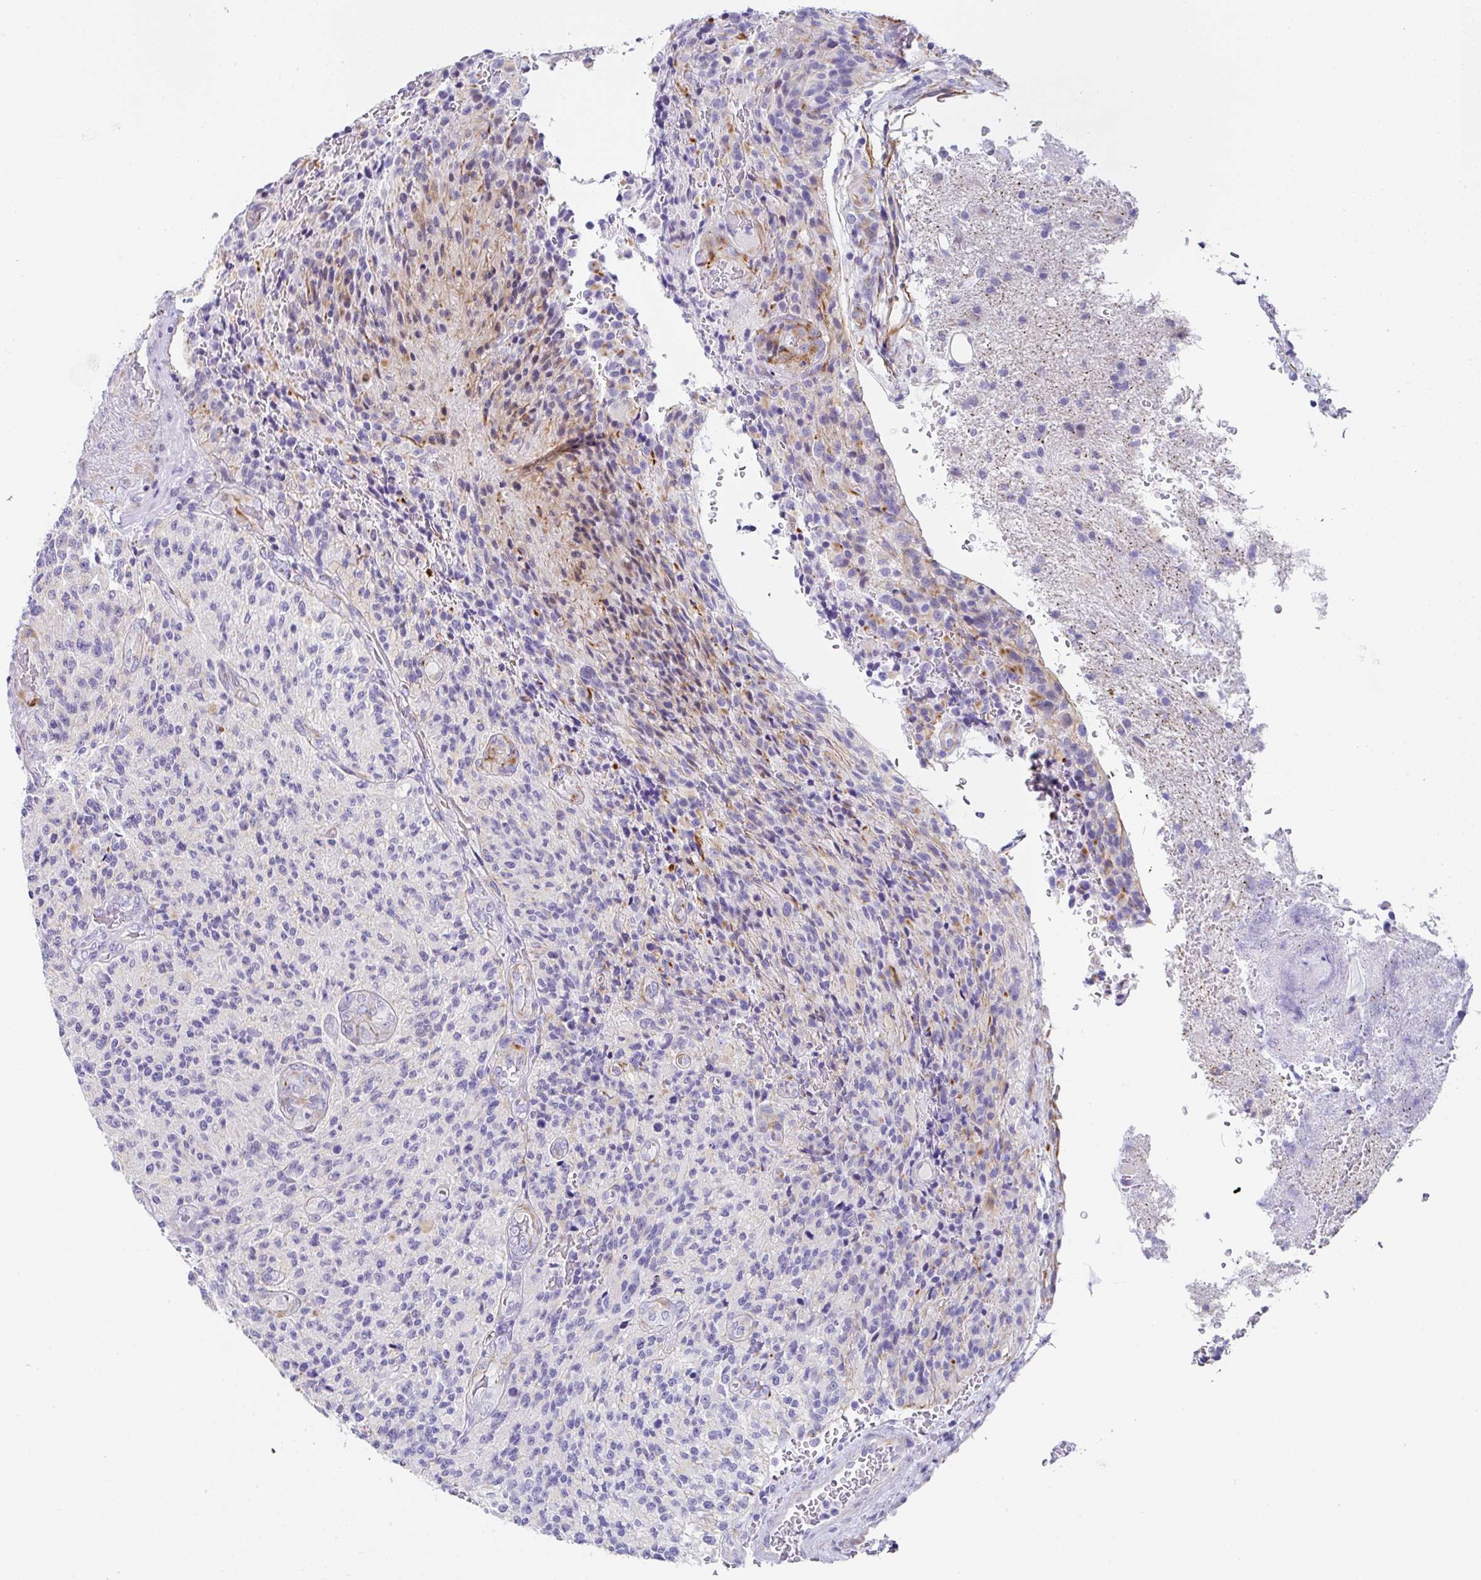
{"staining": {"intensity": "negative", "quantity": "none", "location": "none"}, "tissue": "glioma", "cell_type": "Tumor cells", "image_type": "cancer", "snomed": [{"axis": "morphology", "description": "Normal tissue, NOS"}, {"axis": "morphology", "description": "Glioma, malignant, High grade"}, {"axis": "topography", "description": "Cerebral cortex"}], "caption": "The photomicrograph reveals no staining of tumor cells in glioma.", "gene": "TMPRSS11E", "patient": {"sex": "male", "age": 56}}